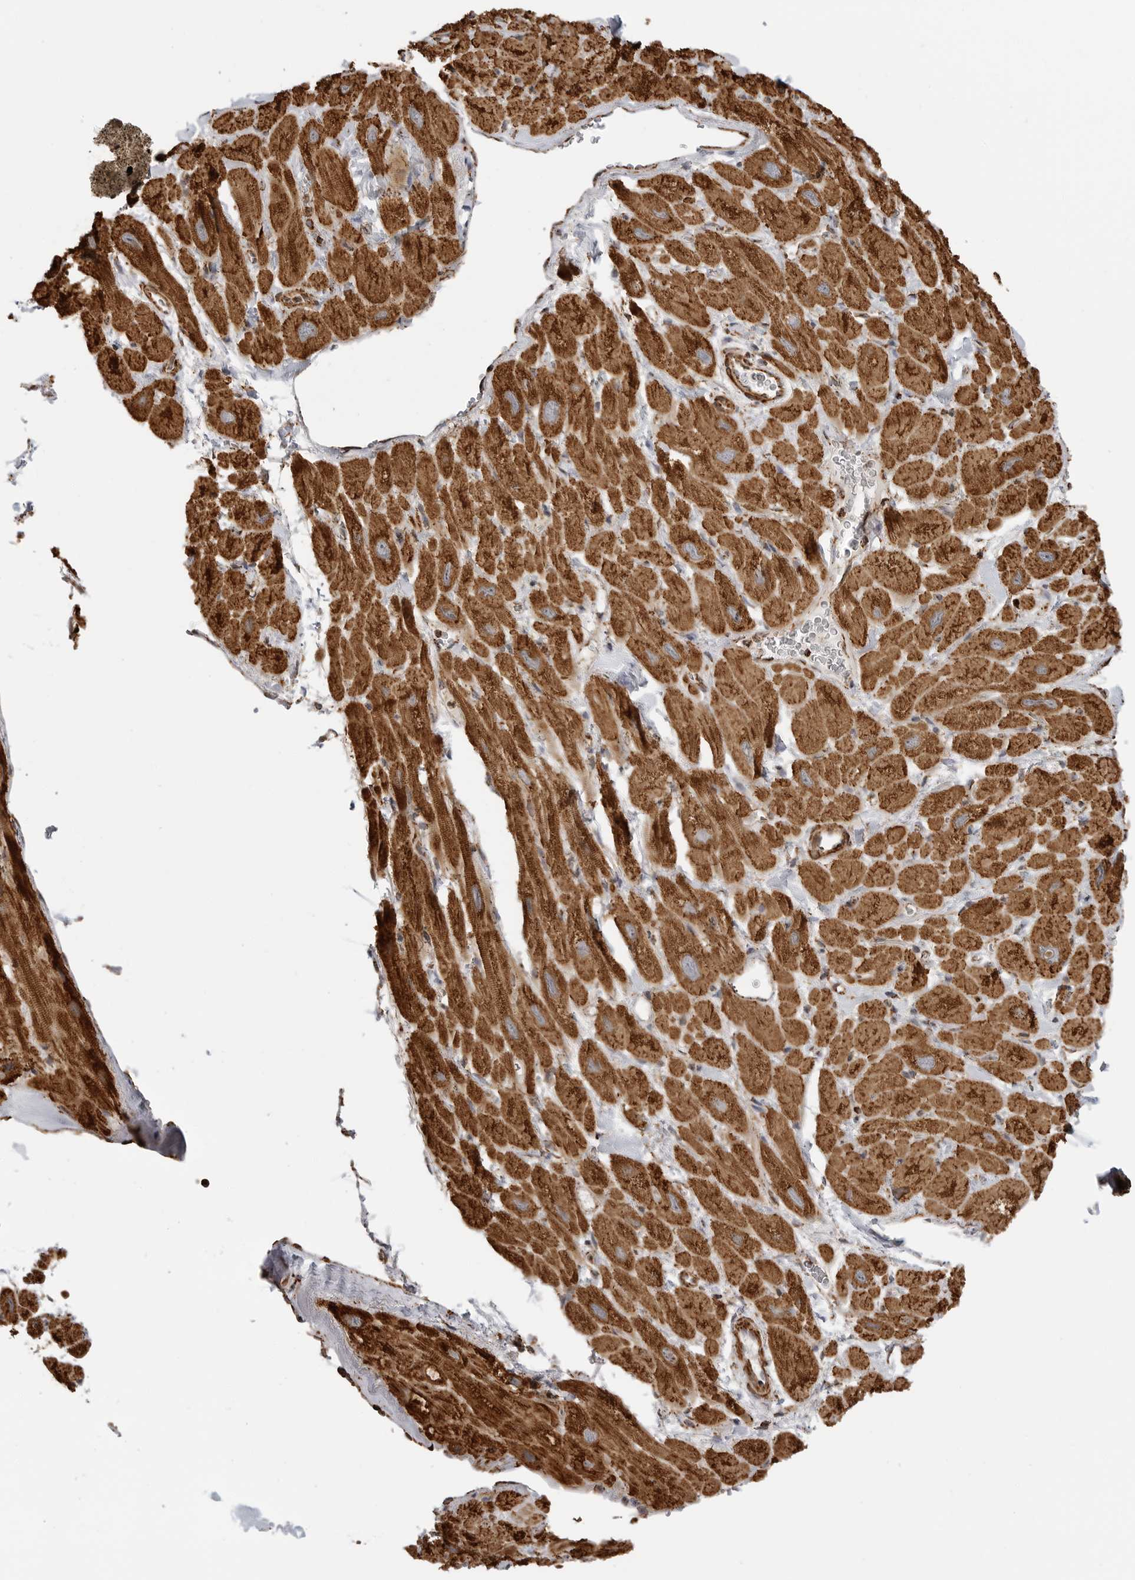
{"staining": {"intensity": "strong", "quantity": ">75%", "location": "cytoplasmic/membranous"}, "tissue": "heart muscle", "cell_type": "Cardiomyocytes", "image_type": "normal", "snomed": [{"axis": "morphology", "description": "Normal tissue, NOS"}, {"axis": "topography", "description": "Heart"}], "caption": "DAB (3,3'-diaminobenzidine) immunohistochemical staining of normal human heart muscle reveals strong cytoplasmic/membranous protein expression in approximately >75% of cardiomyocytes.", "gene": "BMP2K", "patient": {"sex": "male", "age": 49}}